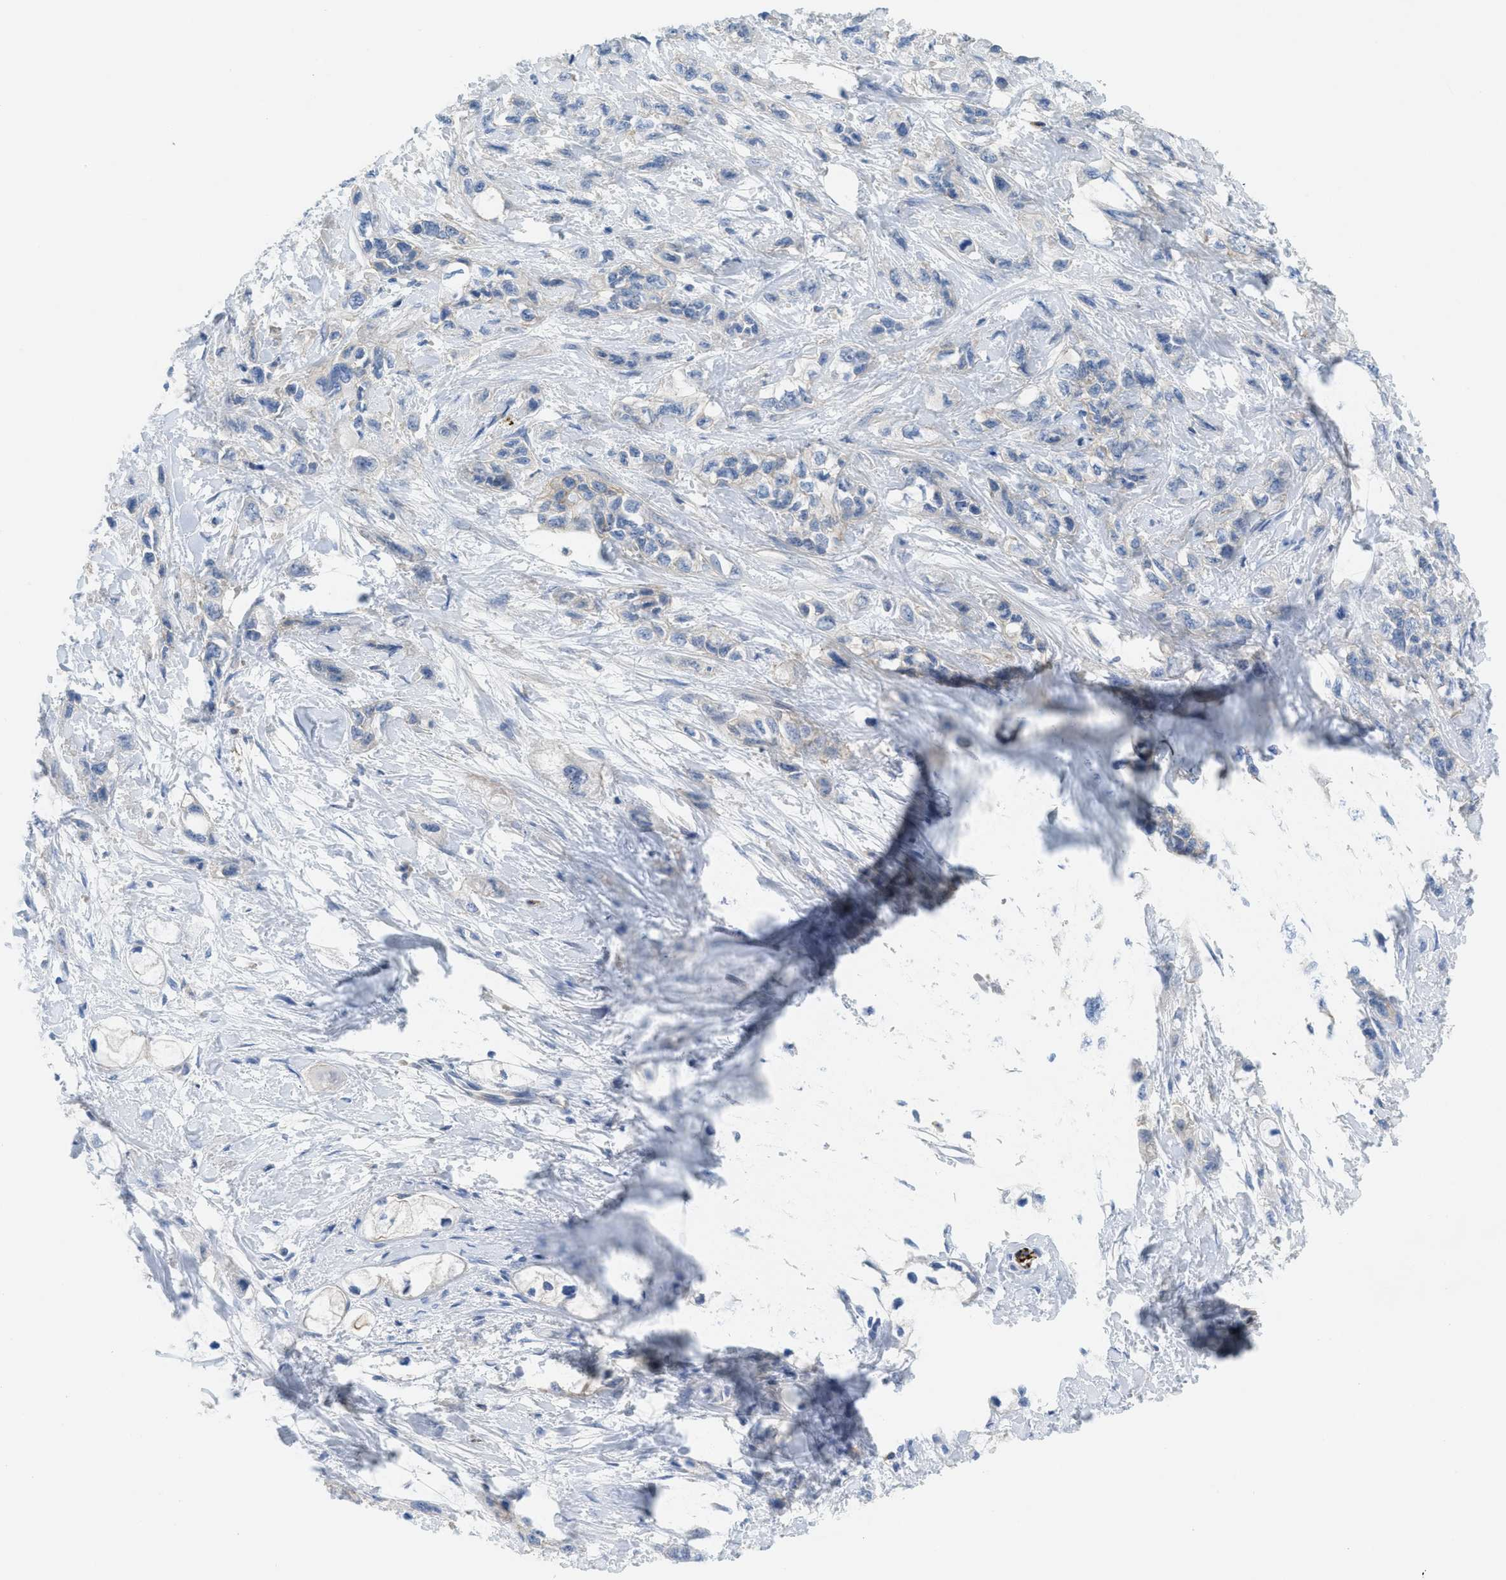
{"staining": {"intensity": "negative", "quantity": "none", "location": "none"}, "tissue": "pancreatic cancer", "cell_type": "Tumor cells", "image_type": "cancer", "snomed": [{"axis": "morphology", "description": "Adenocarcinoma, NOS"}, {"axis": "topography", "description": "Pancreas"}], "caption": "Immunohistochemical staining of adenocarcinoma (pancreatic) displays no significant expression in tumor cells.", "gene": "CNNM4", "patient": {"sex": "male", "age": 74}}